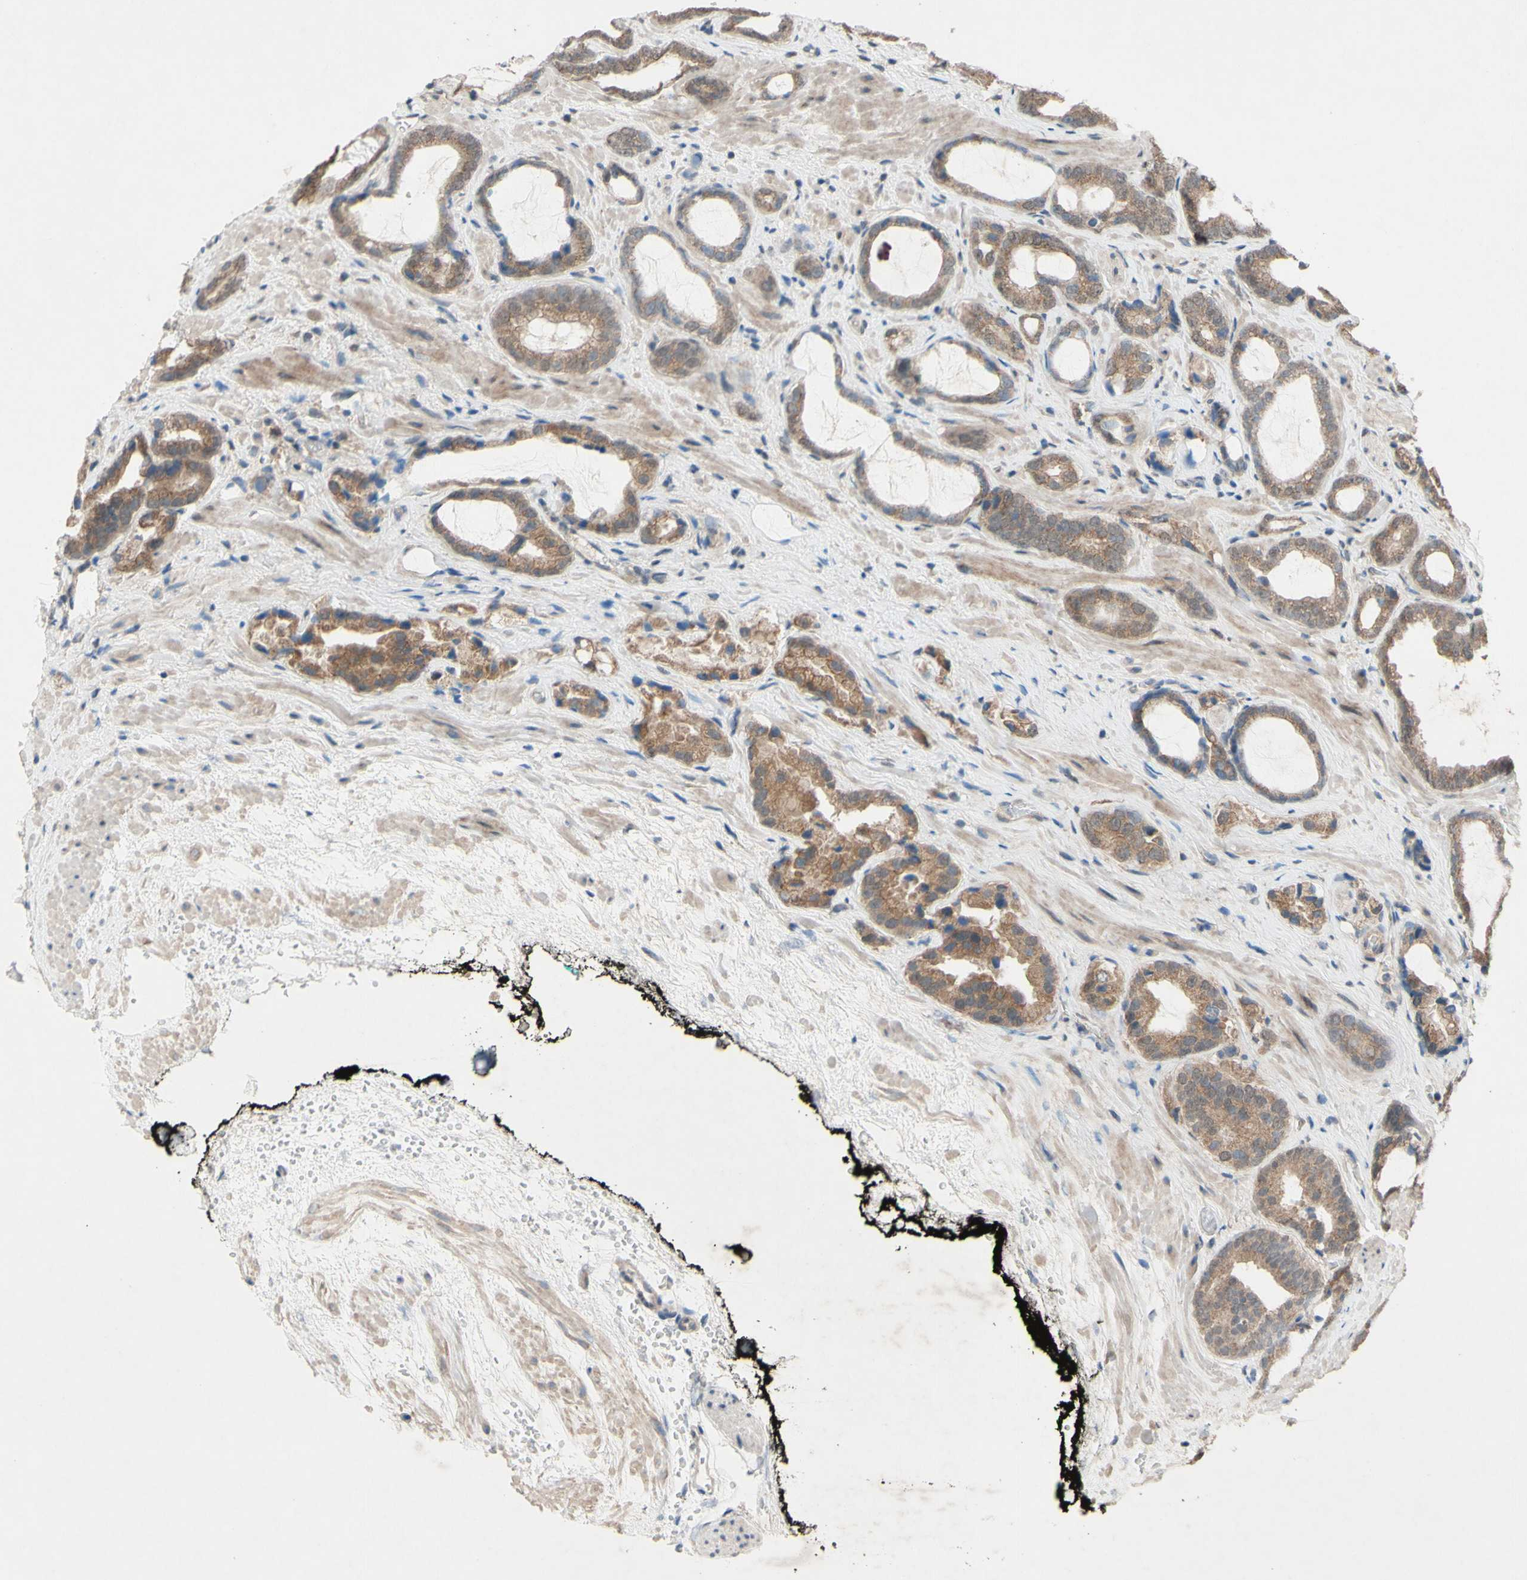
{"staining": {"intensity": "moderate", "quantity": ">75%", "location": "cytoplasmic/membranous"}, "tissue": "prostate cancer", "cell_type": "Tumor cells", "image_type": "cancer", "snomed": [{"axis": "morphology", "description": "Adenocarcinoma, Low grade"}, {"axis": "topography", "description": "Prostate"}], "caption": "Prostate cancer (adenocarcinoma (low-grade)) tissue shows moderate cytoplasmic/membranous positivity in approximately >75% of tumor cells, visualized by immunohistochemistry.", "gene": "CDCP1", "patient": {"sex": "male", "age": 60}}